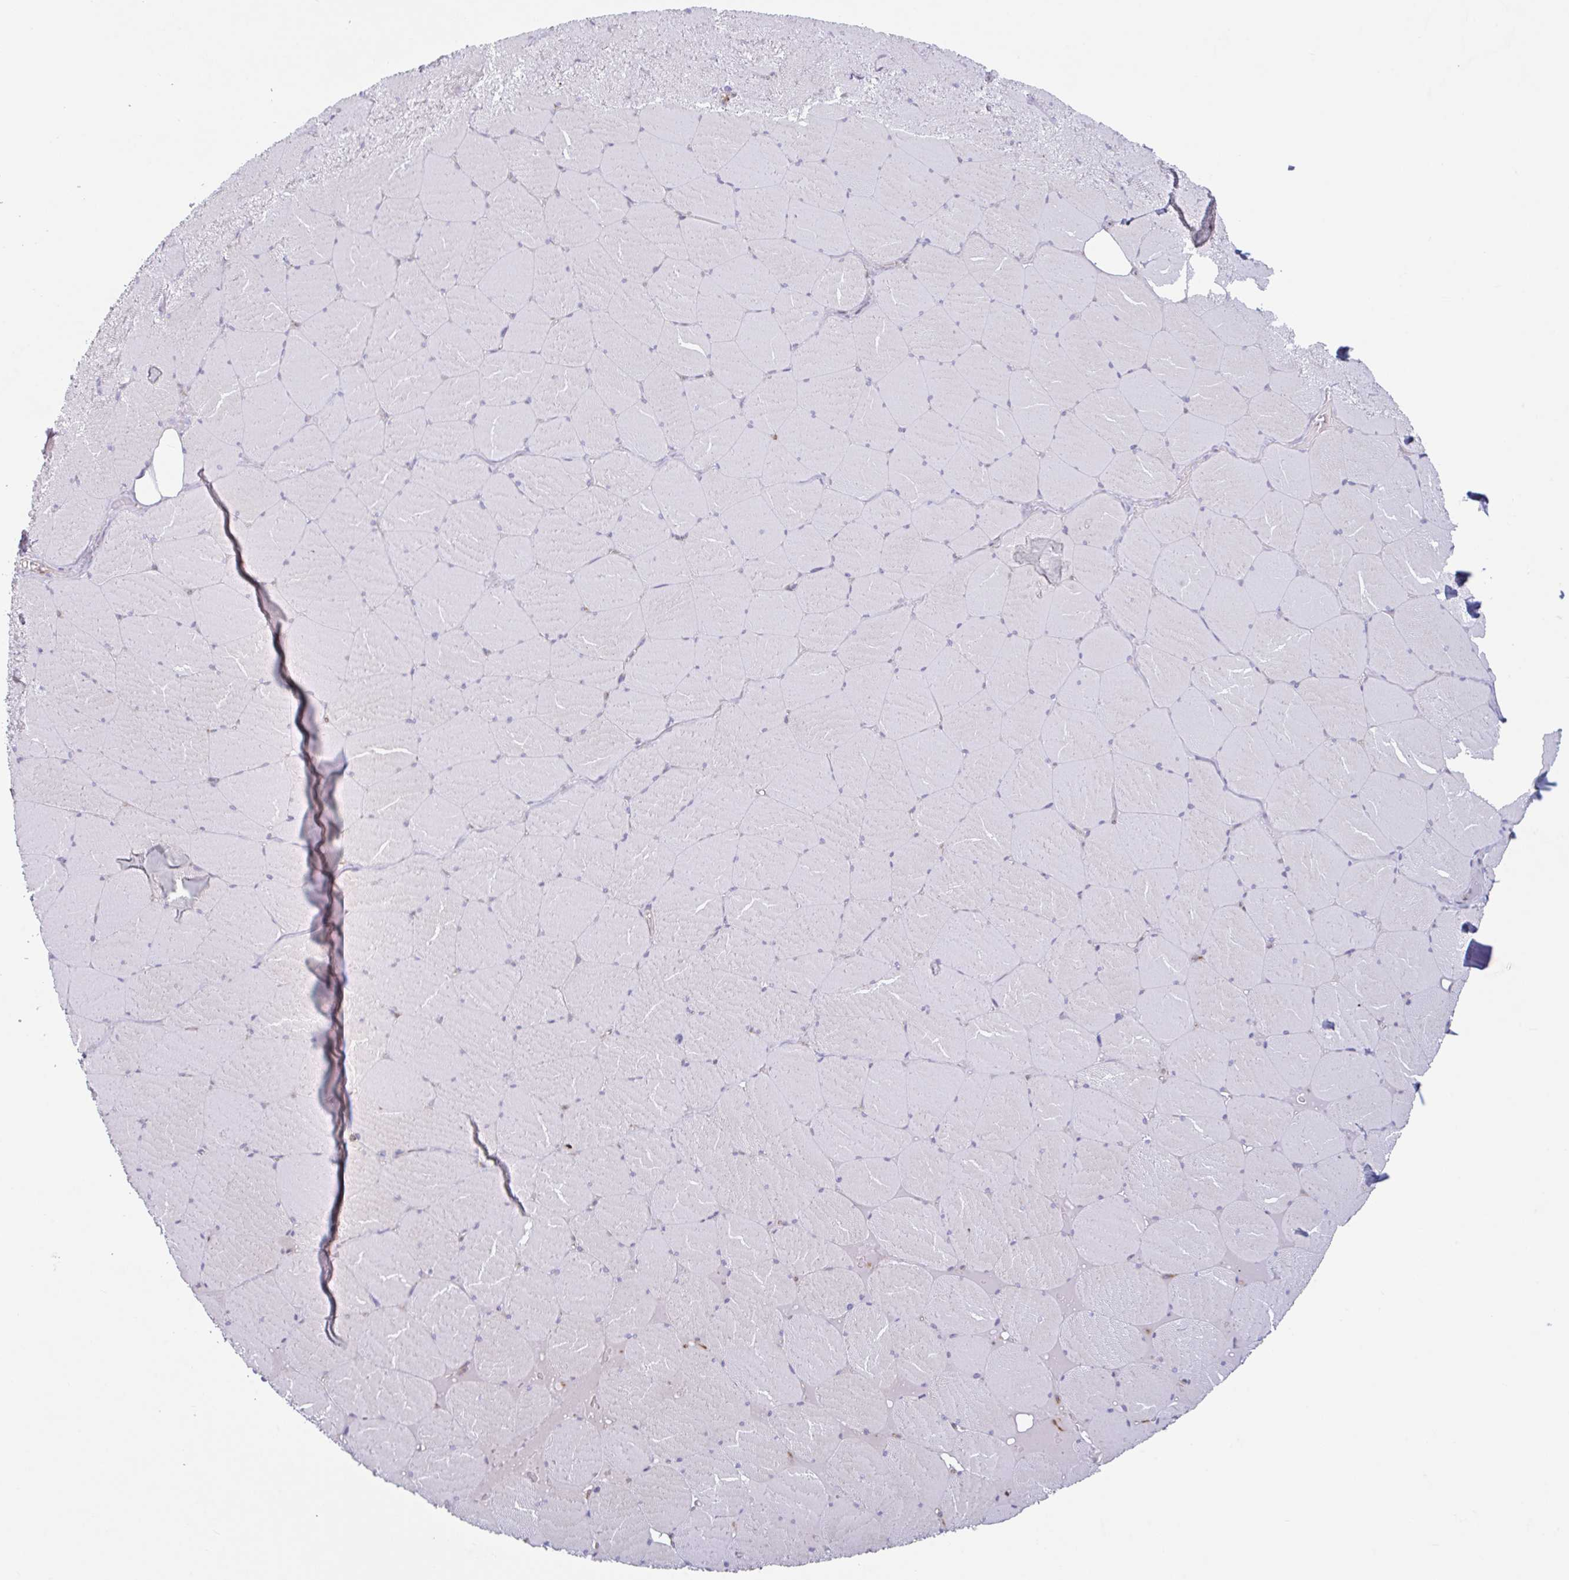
{"staining": {"intensity": "moderate", "quantity": "25%-75%", "location": "cytoplasmic/membranous"}, "tissue": "skeletal muscle", "cell_type": "Myocytes", "image_type": "normal", "snomed": [{"axis": "morphology", "description": "Normal tissue, NOS"}, {"axis": "topography", "description": "Skeletal muscle"}, {"axis": "topography", "description": "Head-Neck"}], "caption": "Immunohistochemical staining of unremarkable skeletal muscle demonstrates moderate cytoplasmic/membranous protein staining in about 25%-75% of myocytes. Immunohistochemistry (ihc) stains the protein in brown and the nuclei are stained blue.", "gene": "RIT1", "patient": {"sex": "male", "age": 66}}